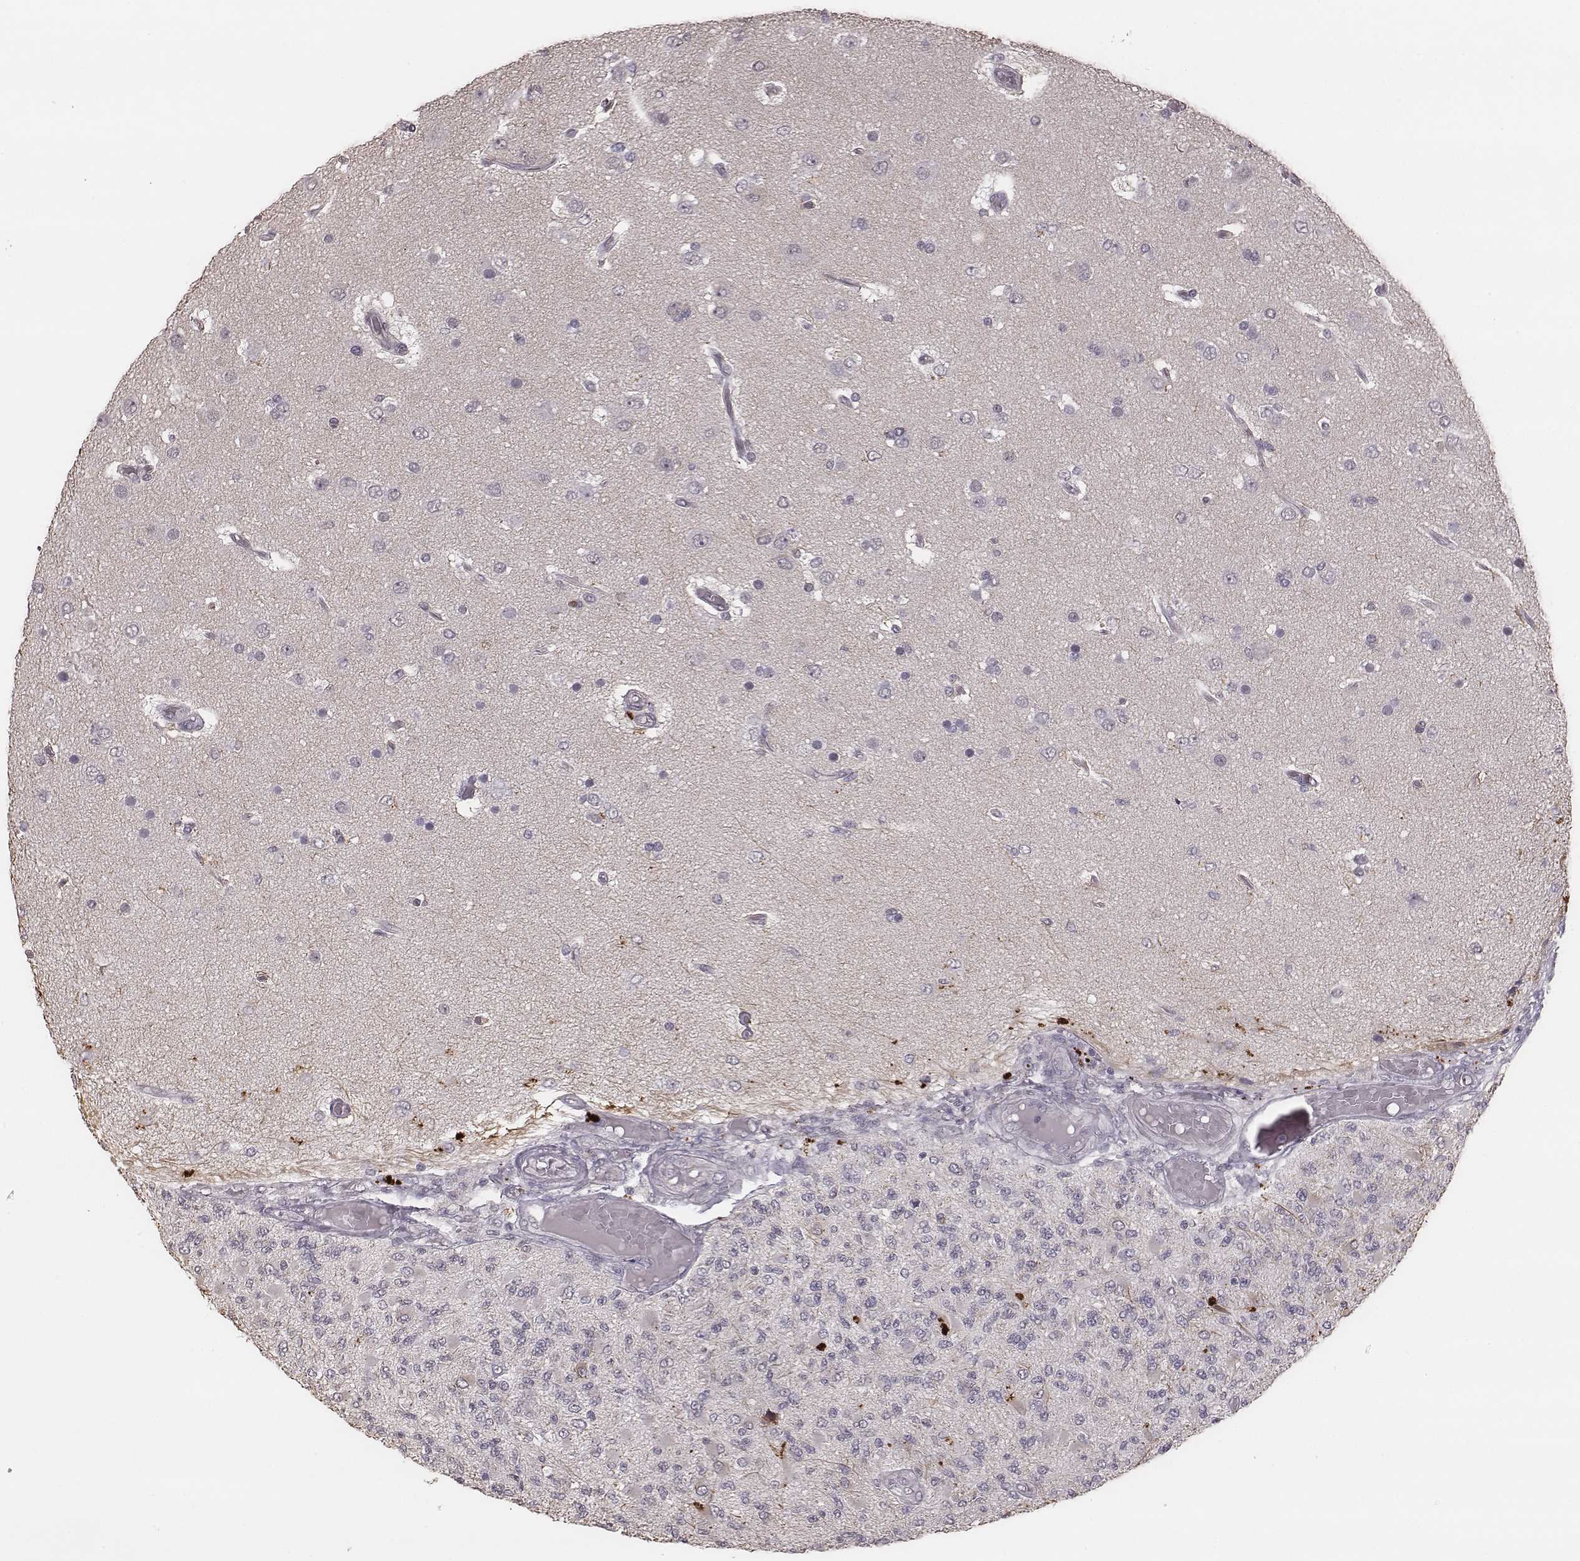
{"staining": {"intensity": "negative", "quantity": "none", "location": "none"}, "tissue": "glioma", "cell_type": "Tumor cells", "image_type": "cancer", "snomed": [{"axis": "morphology", "description": "Glioma, malignant, High grade"}, {"axis": "topography", "description": "Brain"}], "caption": "Histopathology image shows no protein expression in tumor cells of high-grade glioma (malignant) tissue.", "gene": "SLC7A4", "patient": {"sex": "female", "age": 63}}